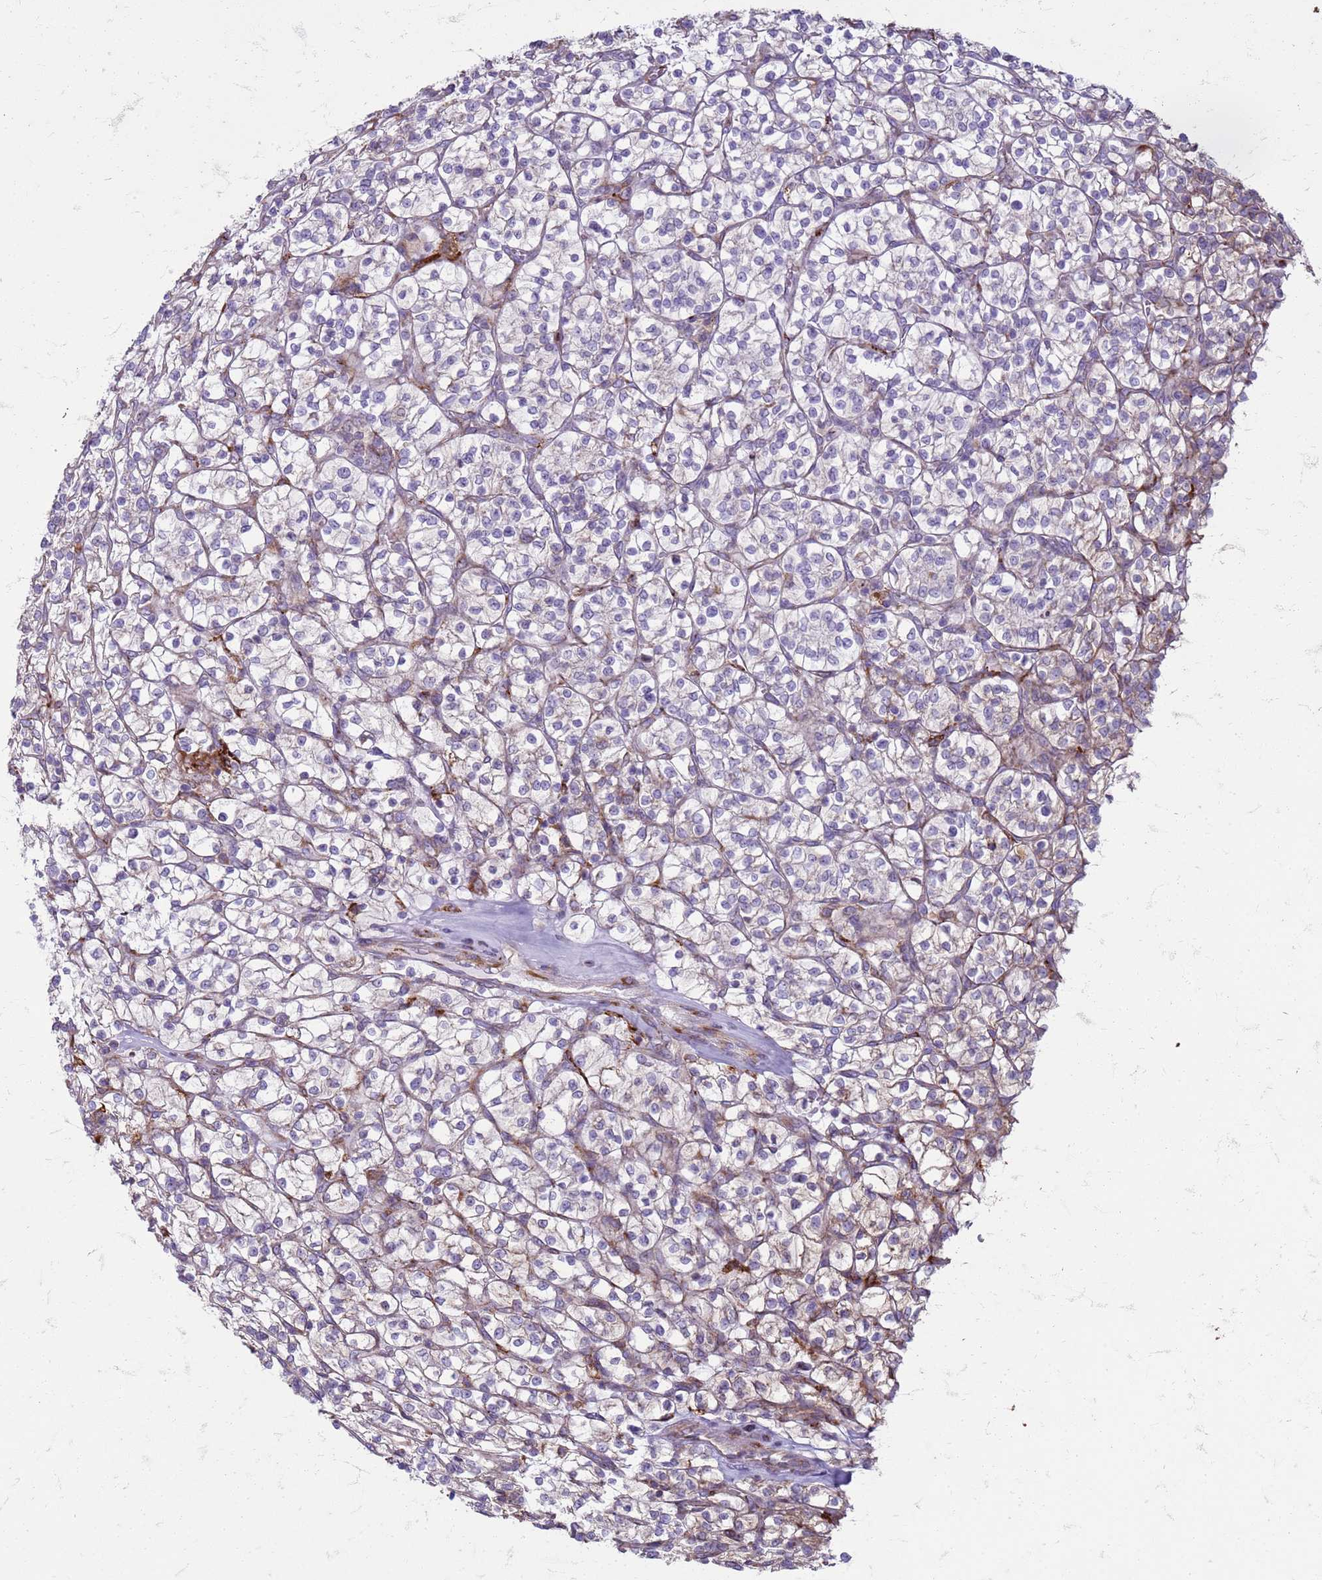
{"staining": {"intensity": "weak", "quantity": "<25%", "location": "cytoplasmic/membranous"}, "tissue": "renal cancer", "cell_type": "Tumor cells", "image_type": "cancer", "snomed": [{"axis": "morphology", "description": "Adenocarcinoma, NOS"}, {"axis": "topography", "description": "Kidney"}], "caption": "Renal adenocarcinoma was stained to show a protein in brown. There is no significant staining in tumor cells. Brightfield microscopy of IHC stained with DAB (brown) and hematoxylin (blue), captured at high magnification.", "gene": "PDK3", "patient": {"sex": "female", "age": 64}}